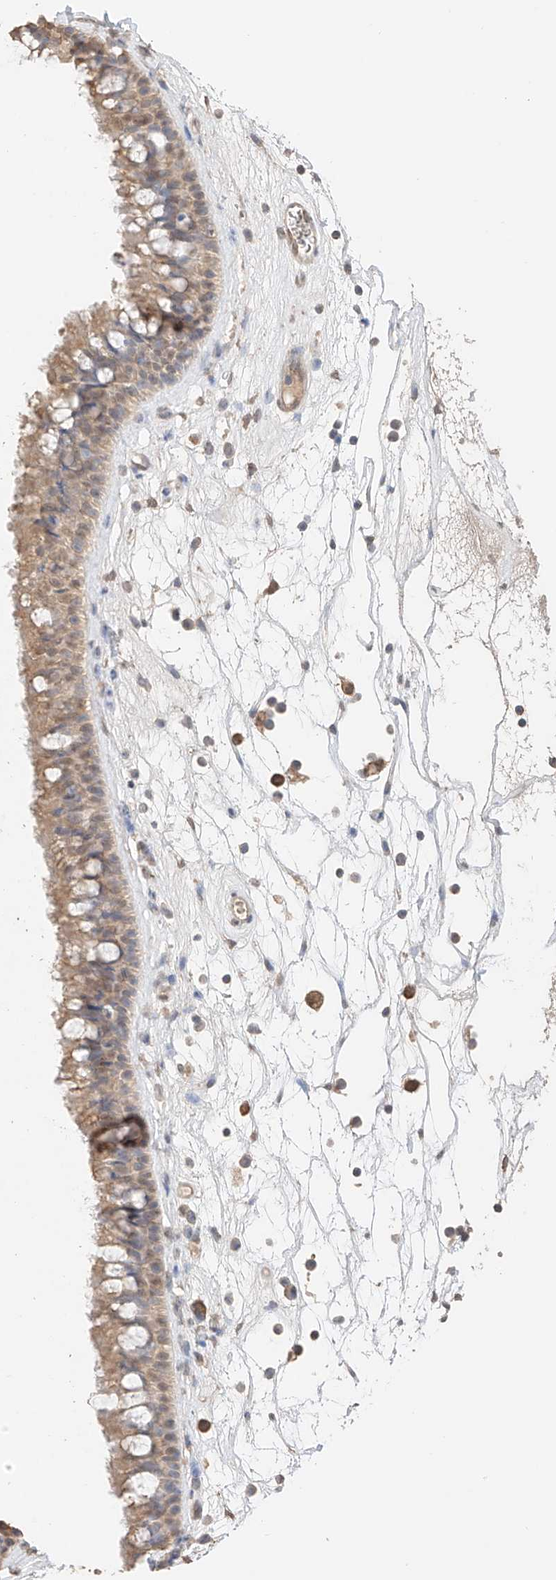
{"staining": {"intensity": "weak", "quantity": ">75%", "location": "cytoplasmic/membranous"}, "tissue": "nasopharynx", "cell_type": "Respiratory epithelial cells", "image_type": "normal", "snomed": [{"axis": "morphology", "description": "Normal tissue, NOS"}, {"axis": "topography", "description": "Nasopharynx"}], "caption": "An IHC photomicrograph of unremarkable tissue is shown. Protein staining in brown shows weak cytoplasmic/membranous positivity in nasopharynx within respiratory epithelial cells.", "gene": "IL22RA2", "patient": {"sex": "male", "age": 64}}